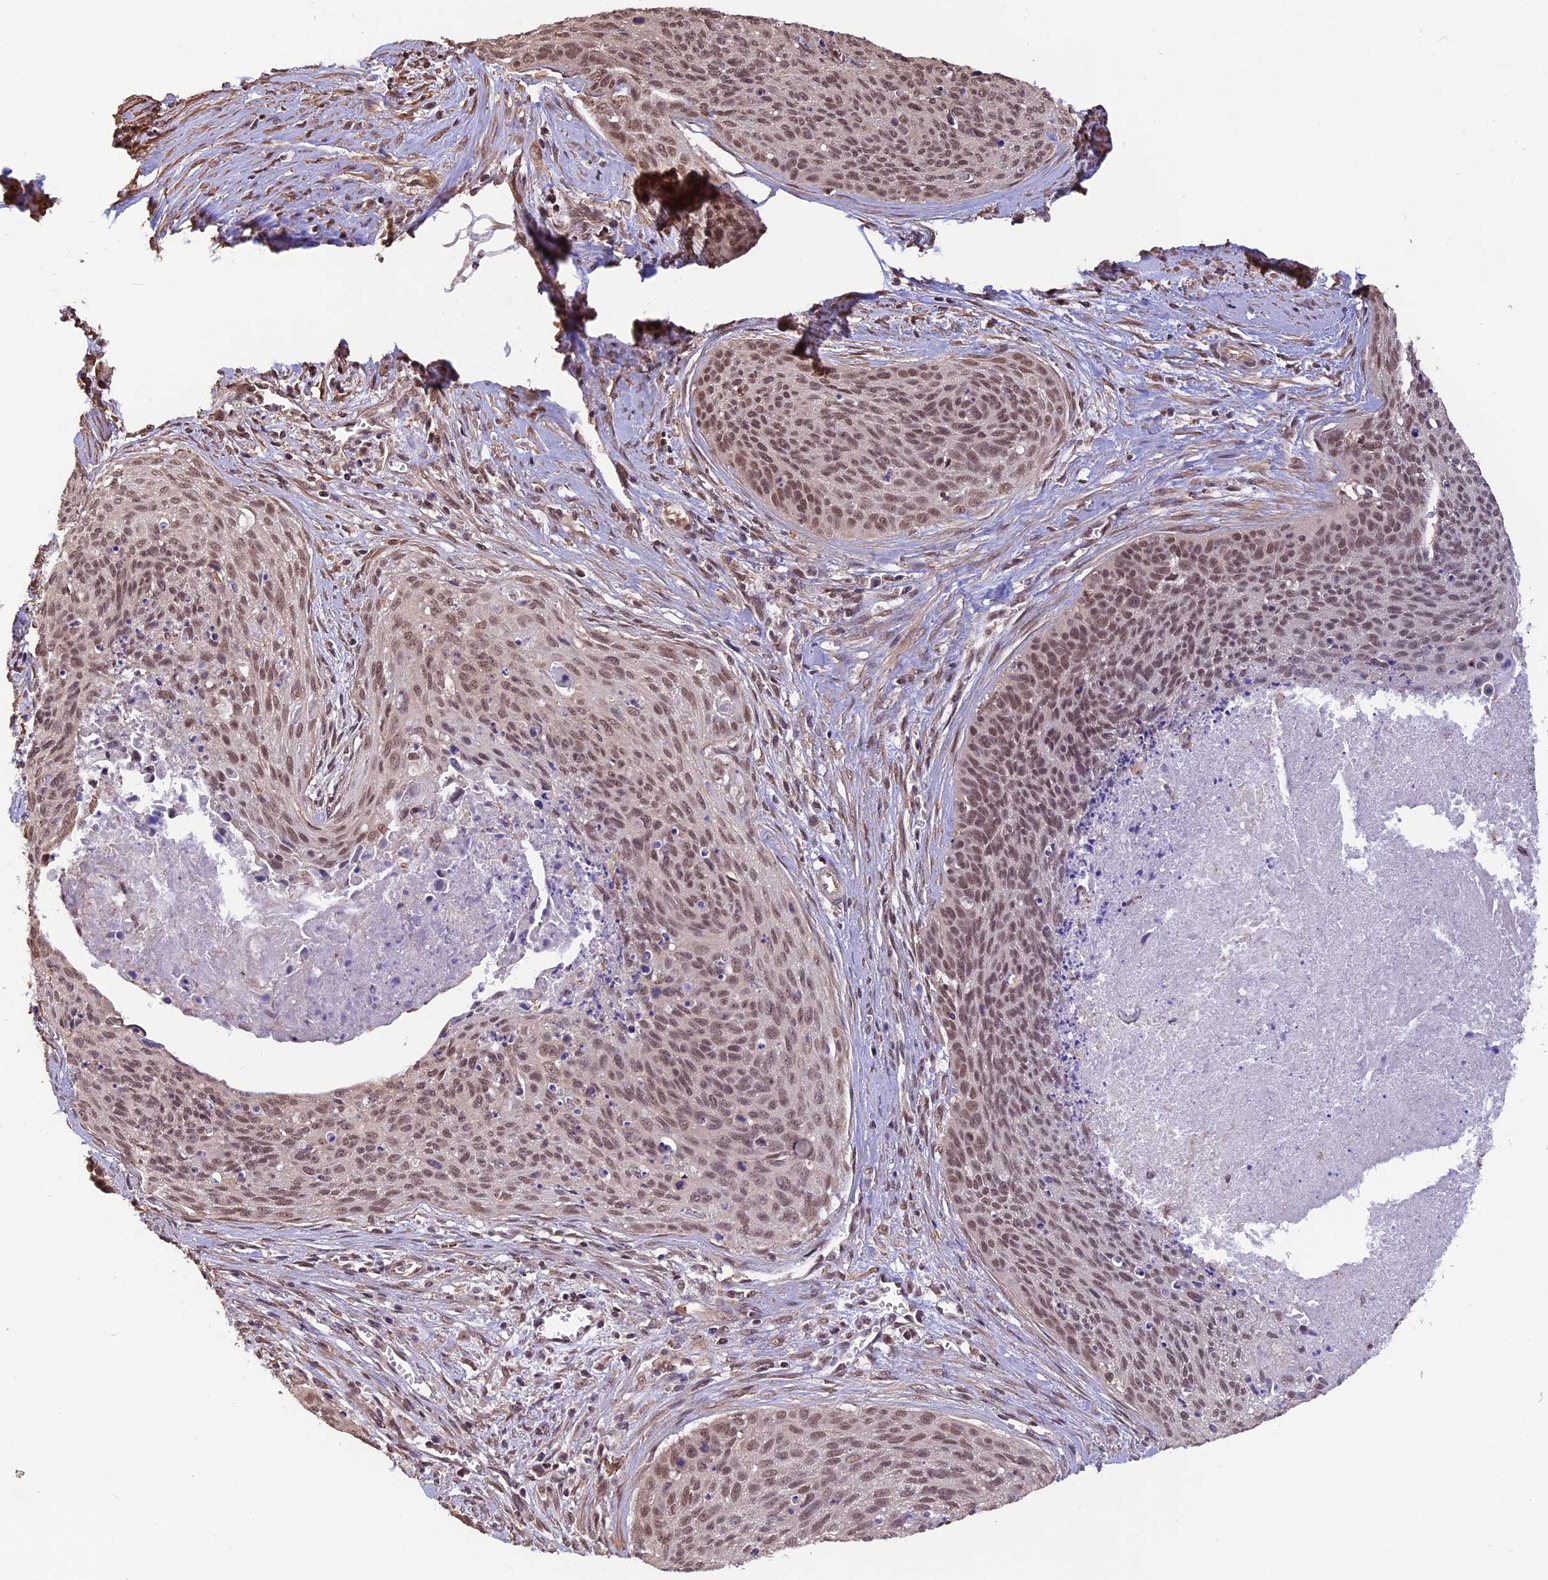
{"staining": {"intensity": "moderate", "quantity": ">75%", "location": "nuclear"}, "tissue": "cervical cancer", "cell_type": "Tumor cells", "image_type": "cancer", "snomed": [{"axis": "morphology", "description": "Squamous cell carcinoma, NOS"}, {"axis": "topography", "description": "Cervix"}], "caption": "Immunohistochemistry photomicrograph of neoplastic tissue: cervical squamous cell carcinoma stained using IHC demonstrates medium levels of moderate protein expression localized specifically in the nuclear of tumor cells, appearing as a nuclear brown color.", "gene": "ZC3H4", "patient": {"sex": "female", "age": 55}}